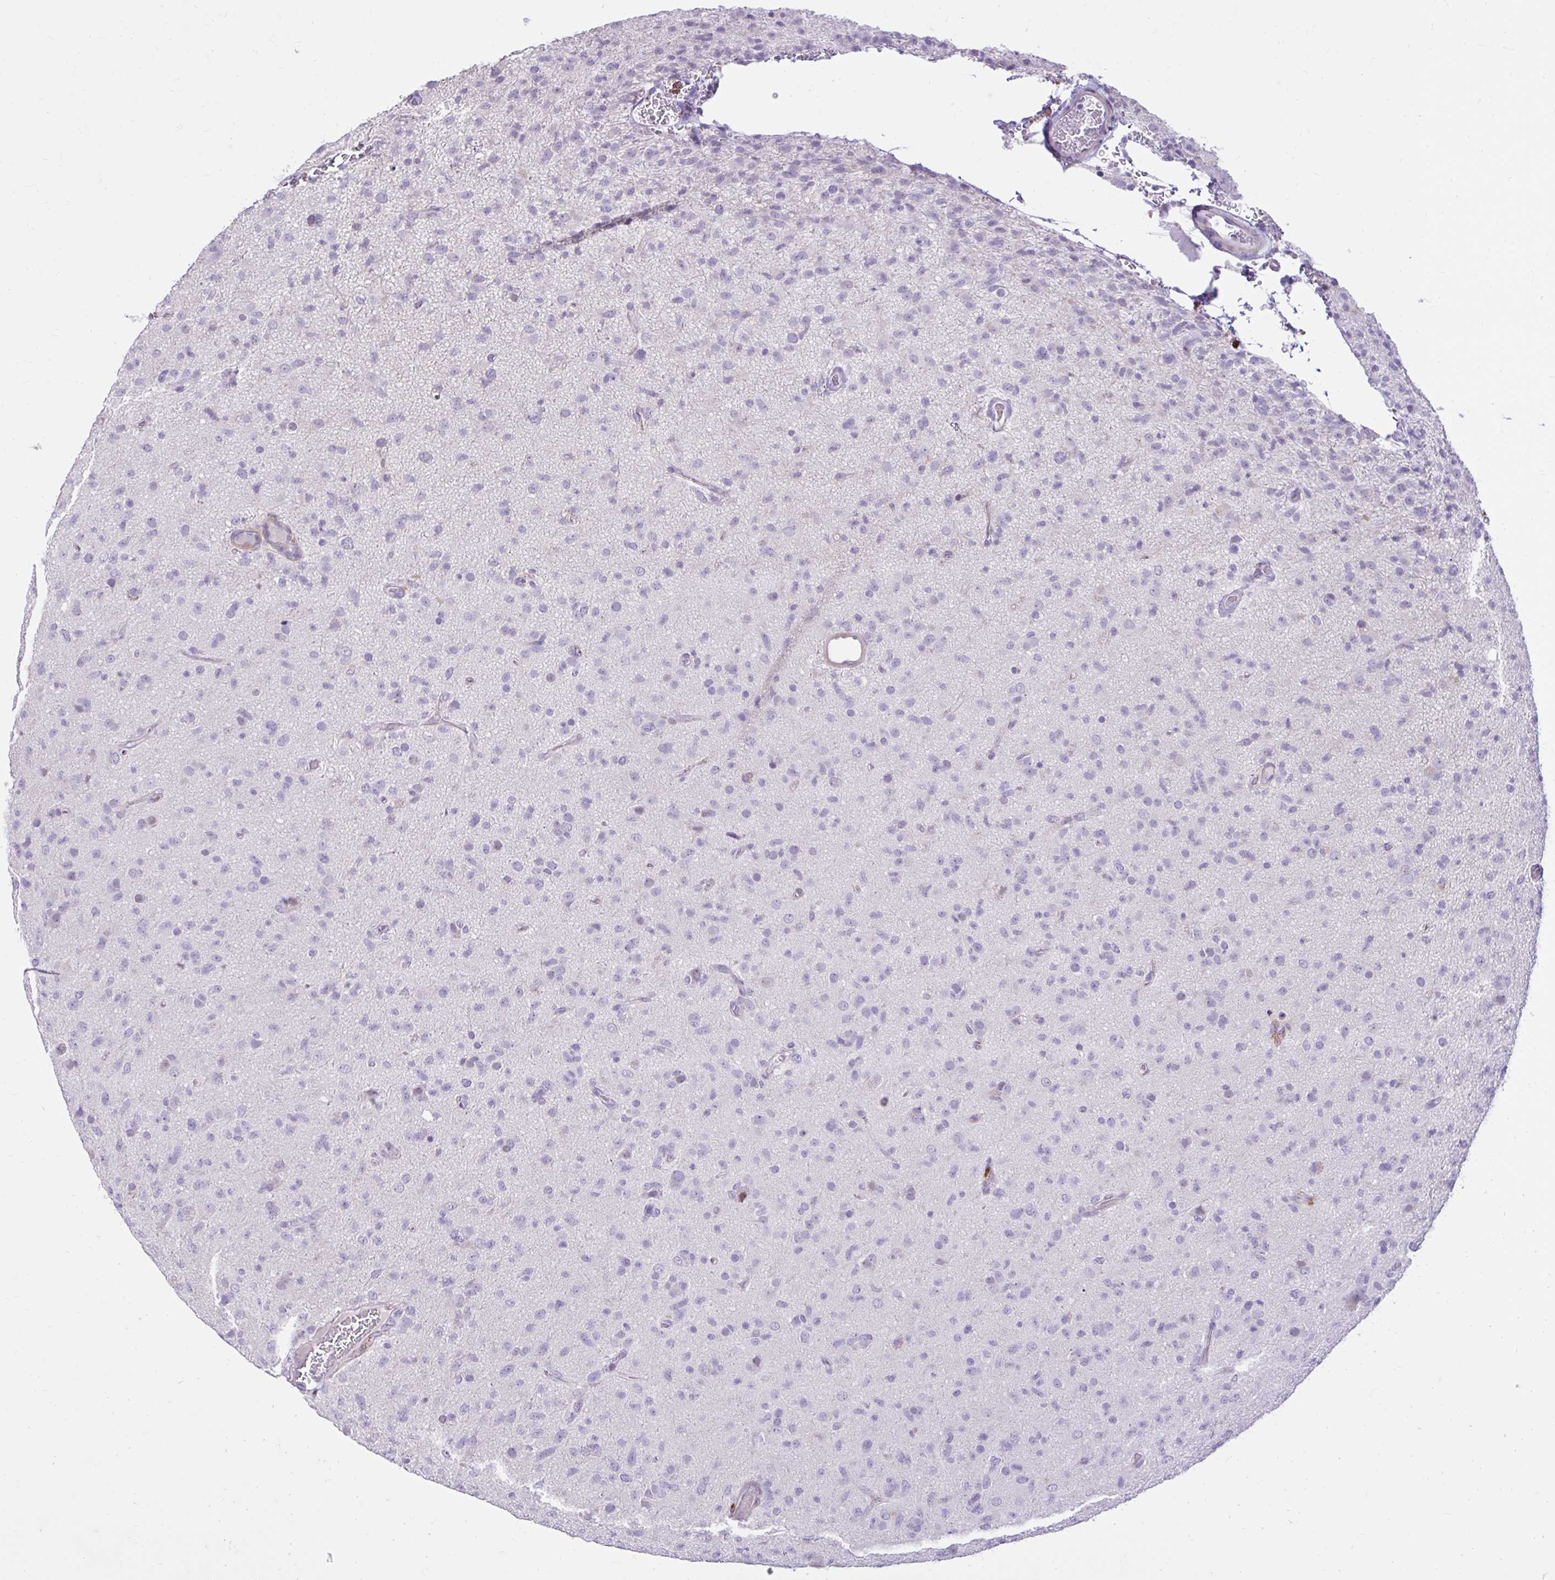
{"staining": {"intensity": "negative", "quantity": "none", "location": "none"}, "tissue": "glioma", "cell_type": "Tumor cells", "image_type": "cancer", "snomed": [{"axis": "morphology", "description": "Glioma, malignant, Low grade"}, {"axis": "topography", "description": "Brain"}], "caption": "Protein analysis of glioma shows no significant staining in tumor cells.", "gene": "NHLH2", "patient": {"sex": "male", "age": 65}}